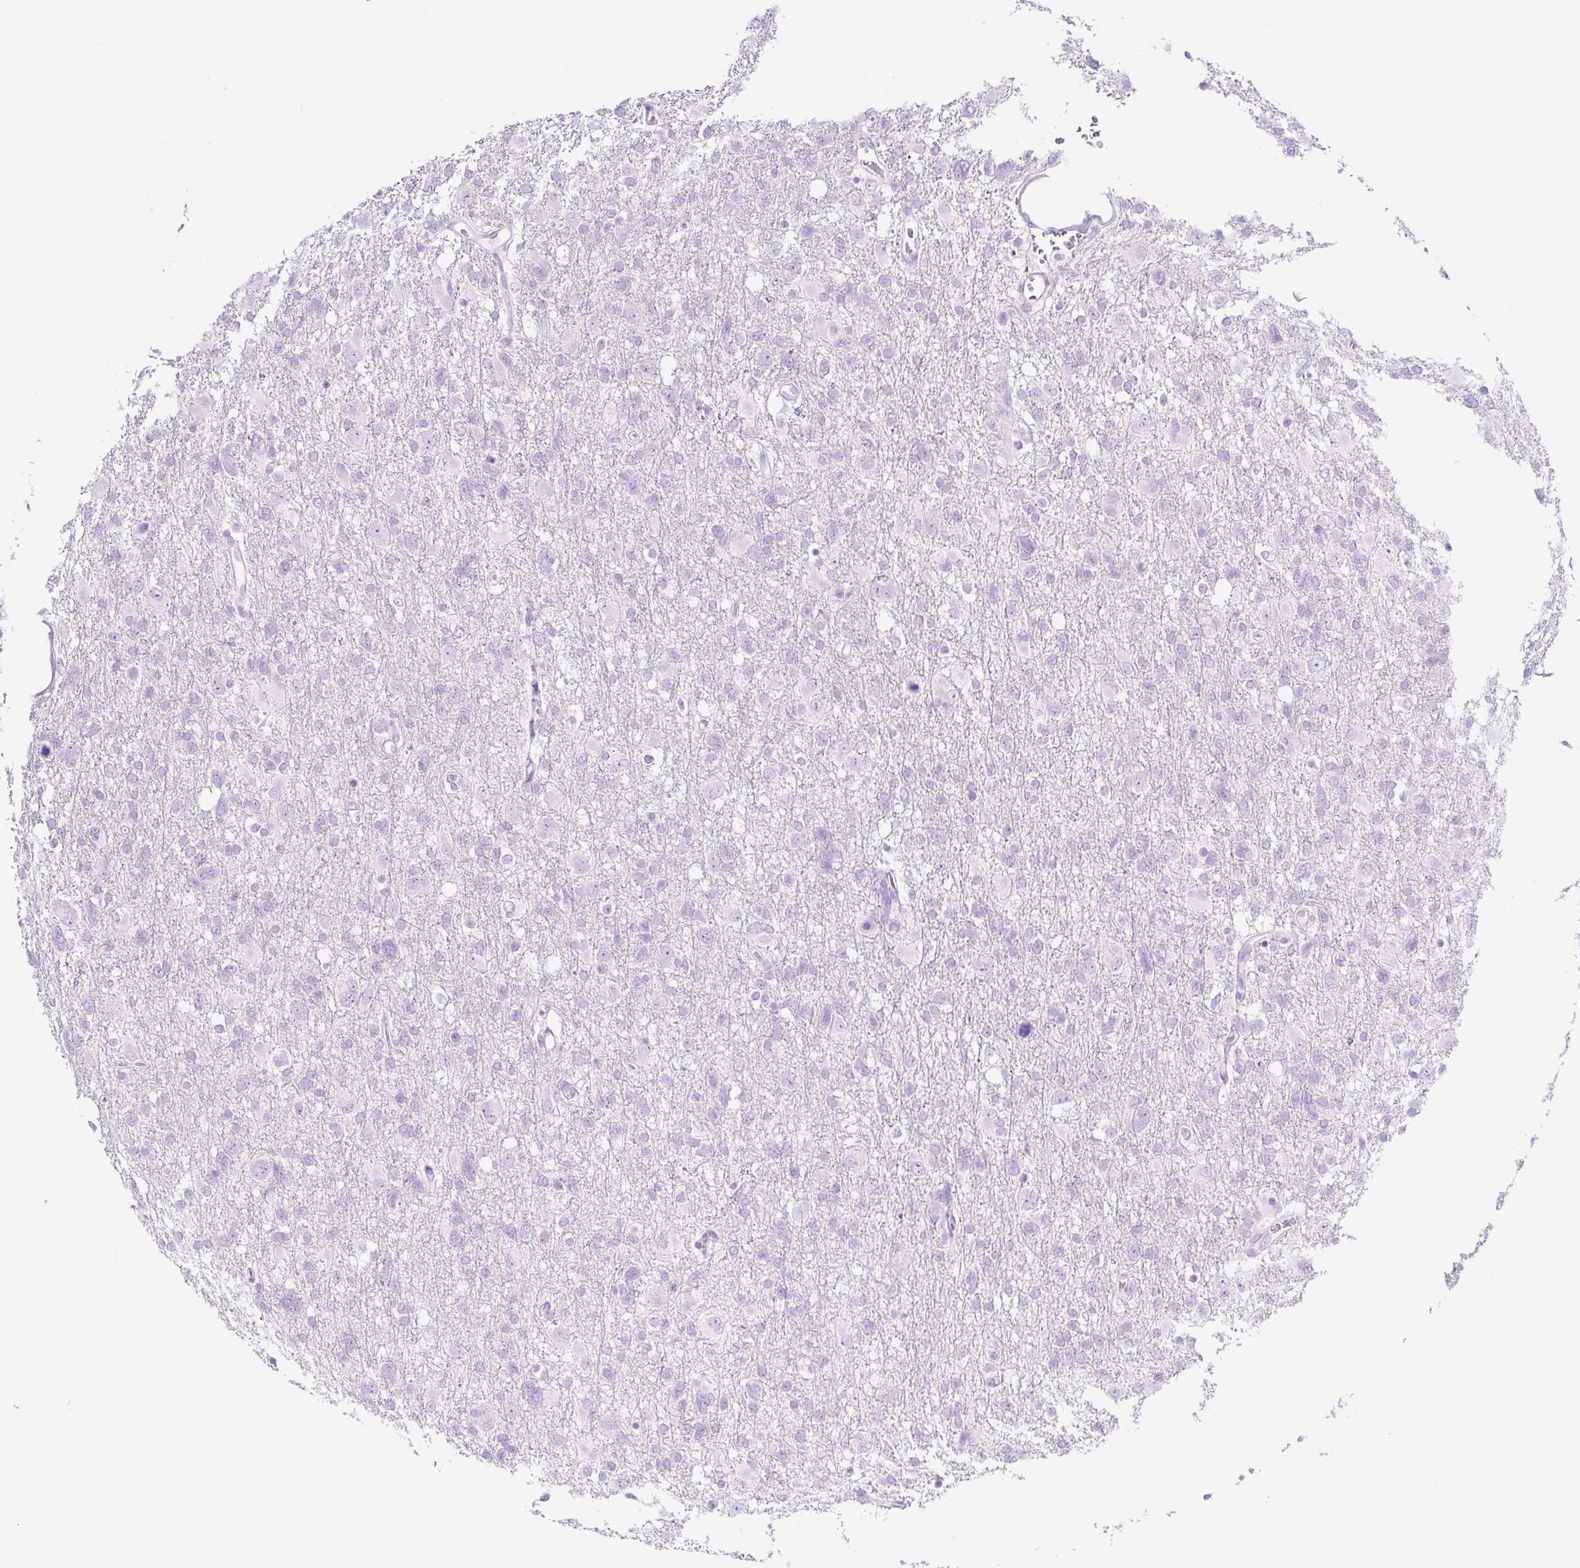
{"staining": {"intensity": "negative", "quantity": "none", "location": "none"}, "tissue": "glioma", "cell_type": "Tumor cells", "image_type": "cancer", "snomed": [{"axis": "morphology", "description": "Glioma, malignant, High grade"}, {"axis": "topography", "description": "Brain"}], "caption": "An IHC micrograph of glioma is shown. There is no staining in tumor cells of glioma.", "gene": "RNF212B", "patient": {"sex": "male", "age": 61}}